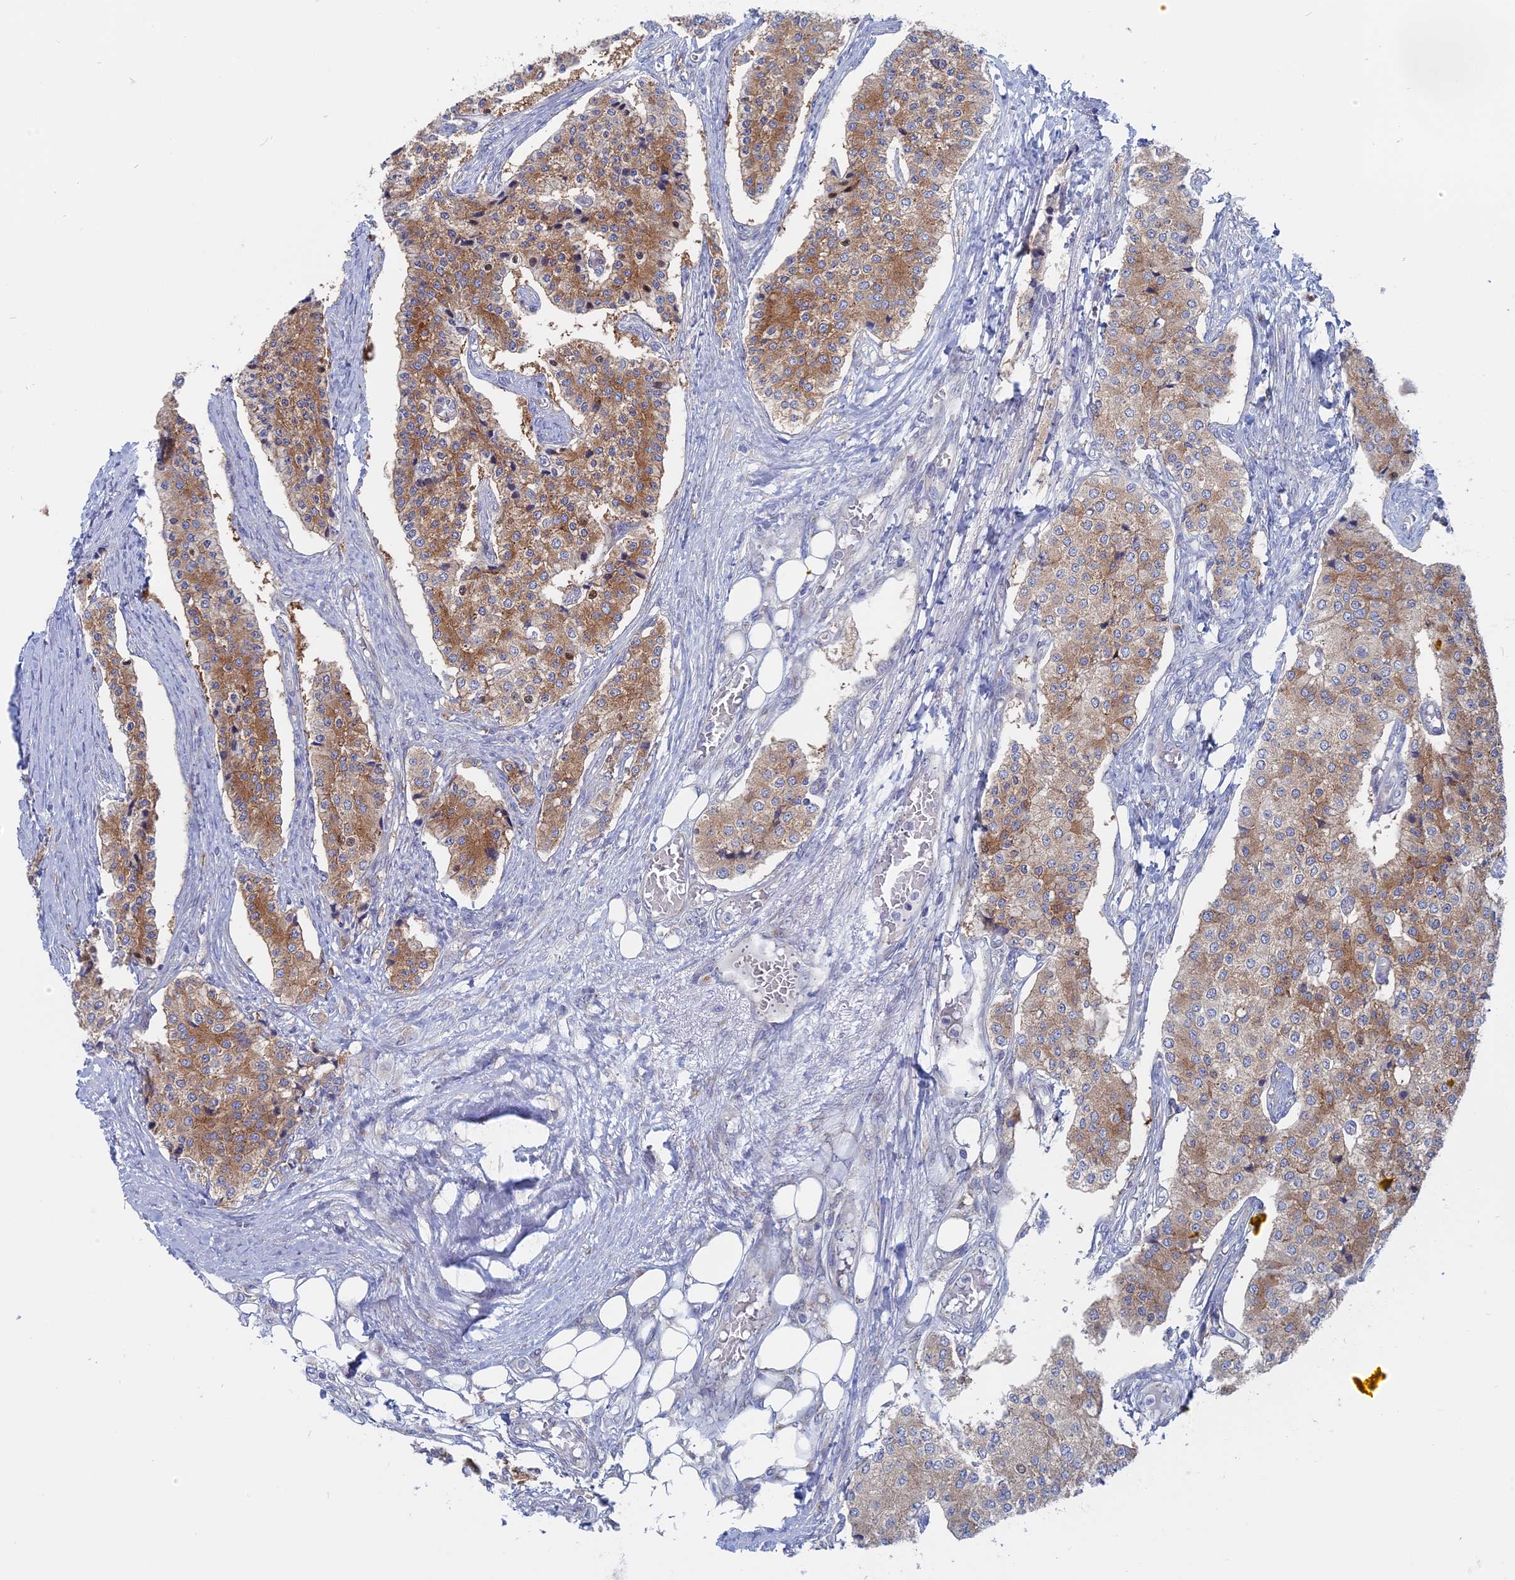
{"staining": {"intensity": "moderate", "quantity": ">75%", "location": "cytoplasmic/membranous"}, "tissue": "carcinoid", "cell_type": "Tumor cells", "image_type": "cancer", "snomed": [{"axis": "morphology", "description": "Carcinoid, malignant, NOS"}, {"axis": "topography", "description": "Colon"}], "caption": "The photomicrograph shows immunohistochemical staining of carcinoid. There is moderate cytoplasmic/membranous positivity is present in approximately >75% of tumor cells.", "gene": "TBC1D30", "patient": {"sex": "female", "age": 52}}